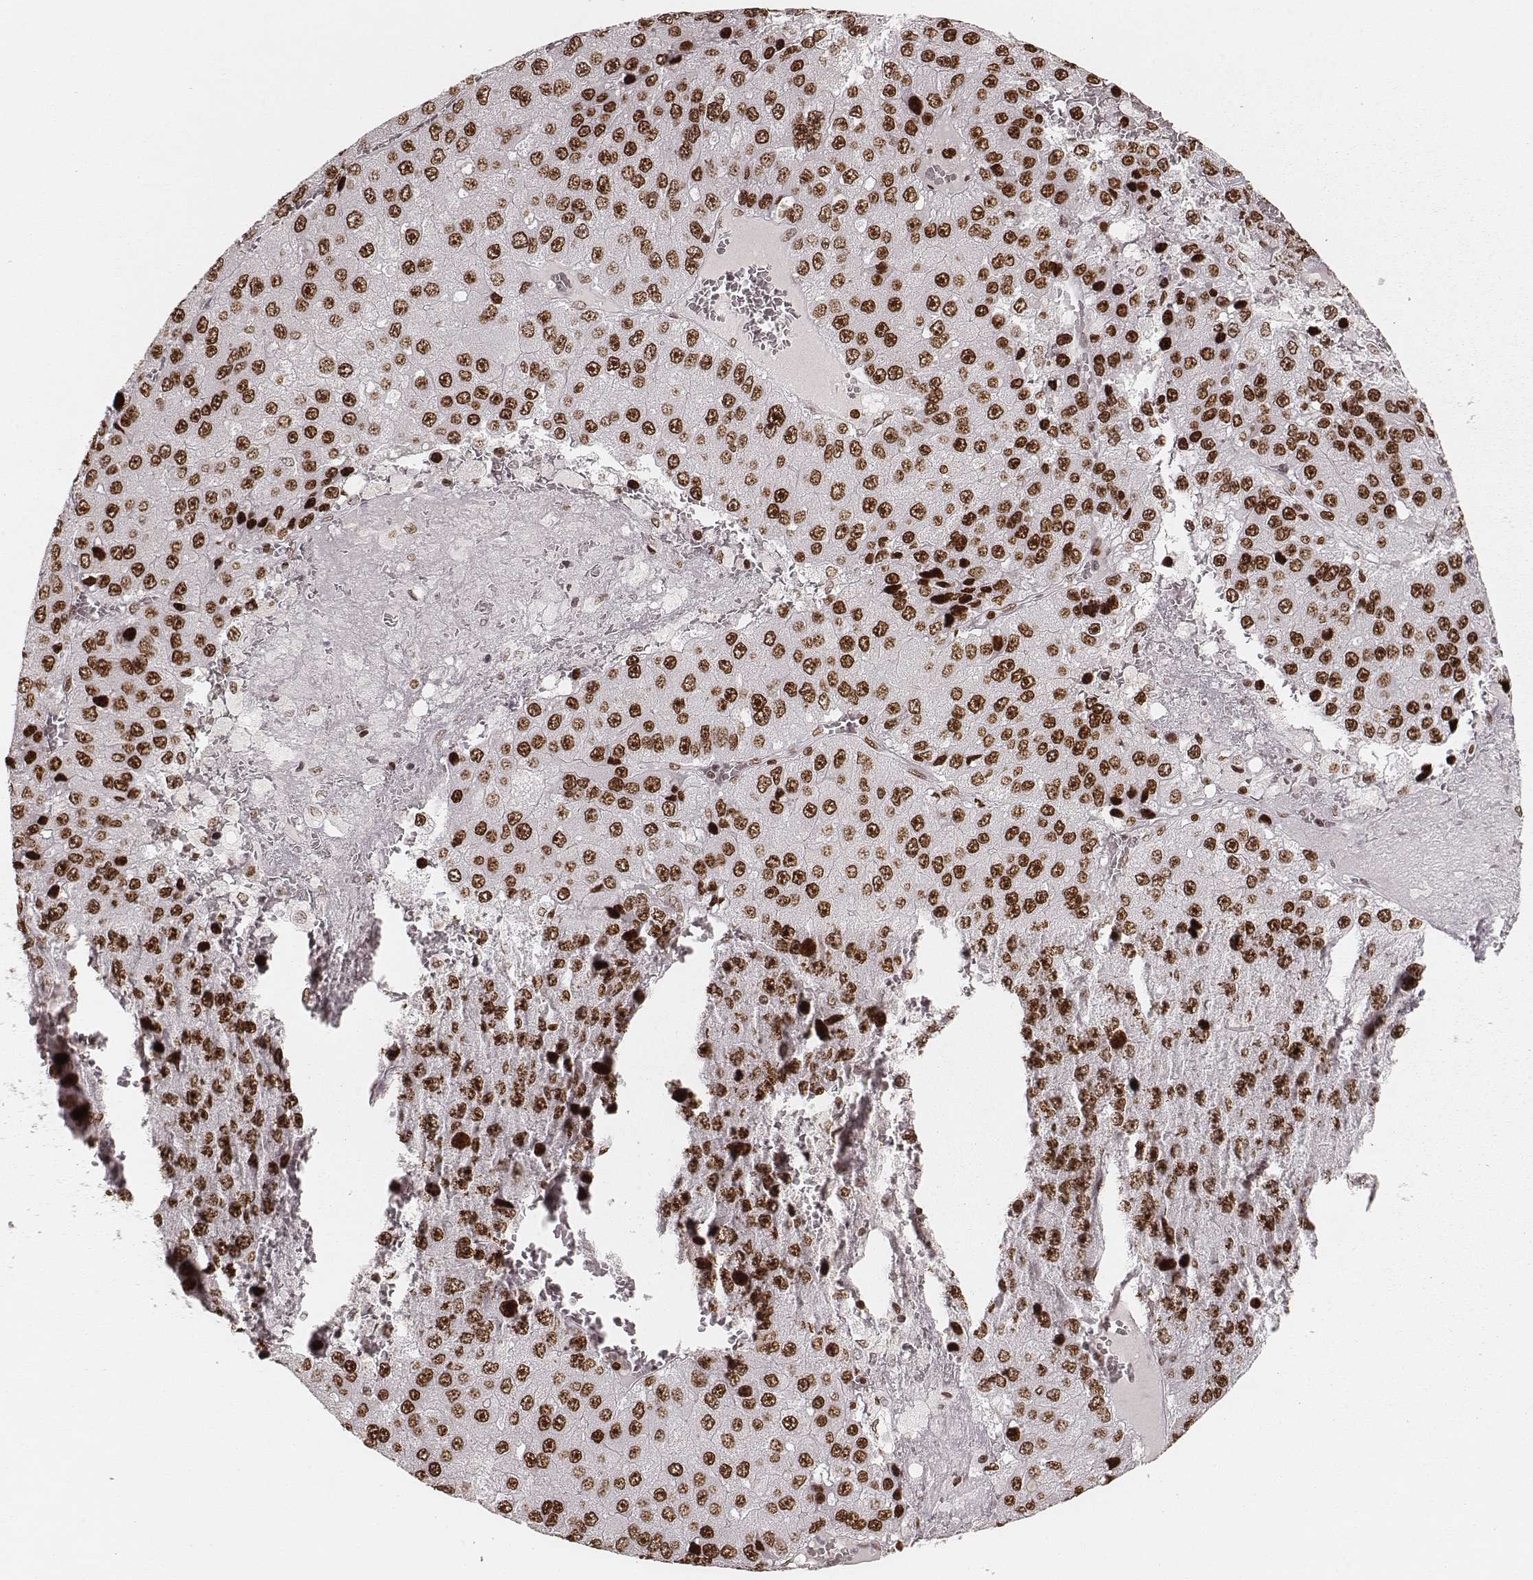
{"staining": {"intensity": "strong", "quantity": ">75%", "location": "nuclear"}, "tissue": "liver cancer", "cell_type": "Tumor cells", "image_type": "cancer", "snomed": [{"axis": "morphology", "description": "Carcinoma, Hepatocellular, NOS"}, {"axis": "topography", "description": "Liver"}], "caption": "Liver cancer stained with immunohistochemistry (IHC) exhibits strong nuclear staining in about >75% of tumor cells.", "gene": "PARP1", "patient": {"sex": "female", "age": 73}}